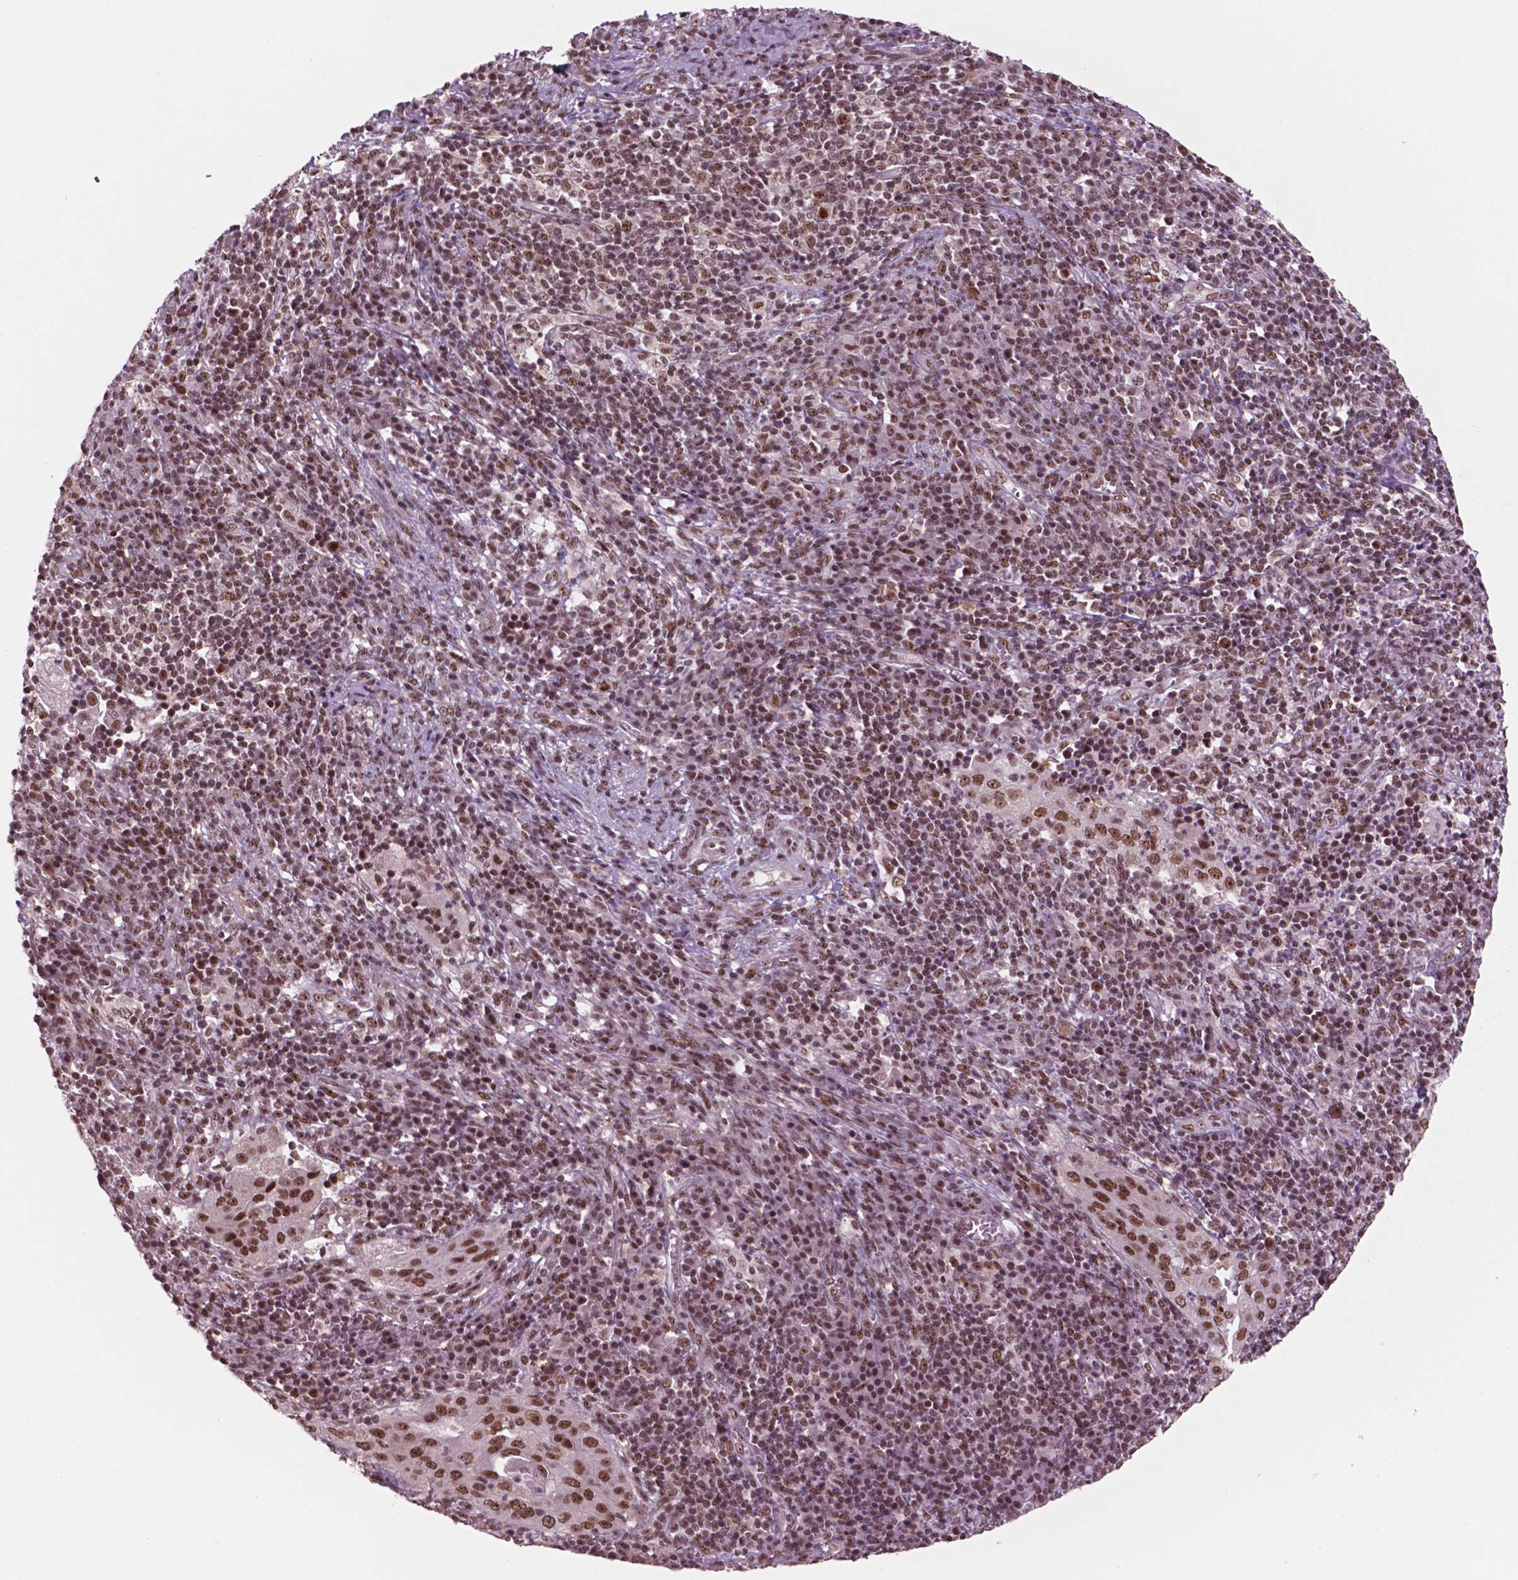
{"staining": {"intensity": "moderate", "quantity": ">75%", "location": "nuclear"}, "tissue": "cervical cancer", "cell_type": "Tumor cells", "image_type": "cancer", "snomed": [{"axis": "morphology", "description": "Squamous cell carcinoma, NOS"}, {"axis": "topography", "description": "Cervix"}], "caption": "Immunohistochemistry (IHC) (DAB (3,3'-diaminobenzidine)) staining of human cervical cancer (squamous cell carcinoma) demonstrates moderate nuclear protein expression in approximately >75% of tumor cells.", "gene": "POLR2E", "patient": {"sex": "female", "age": 39}}